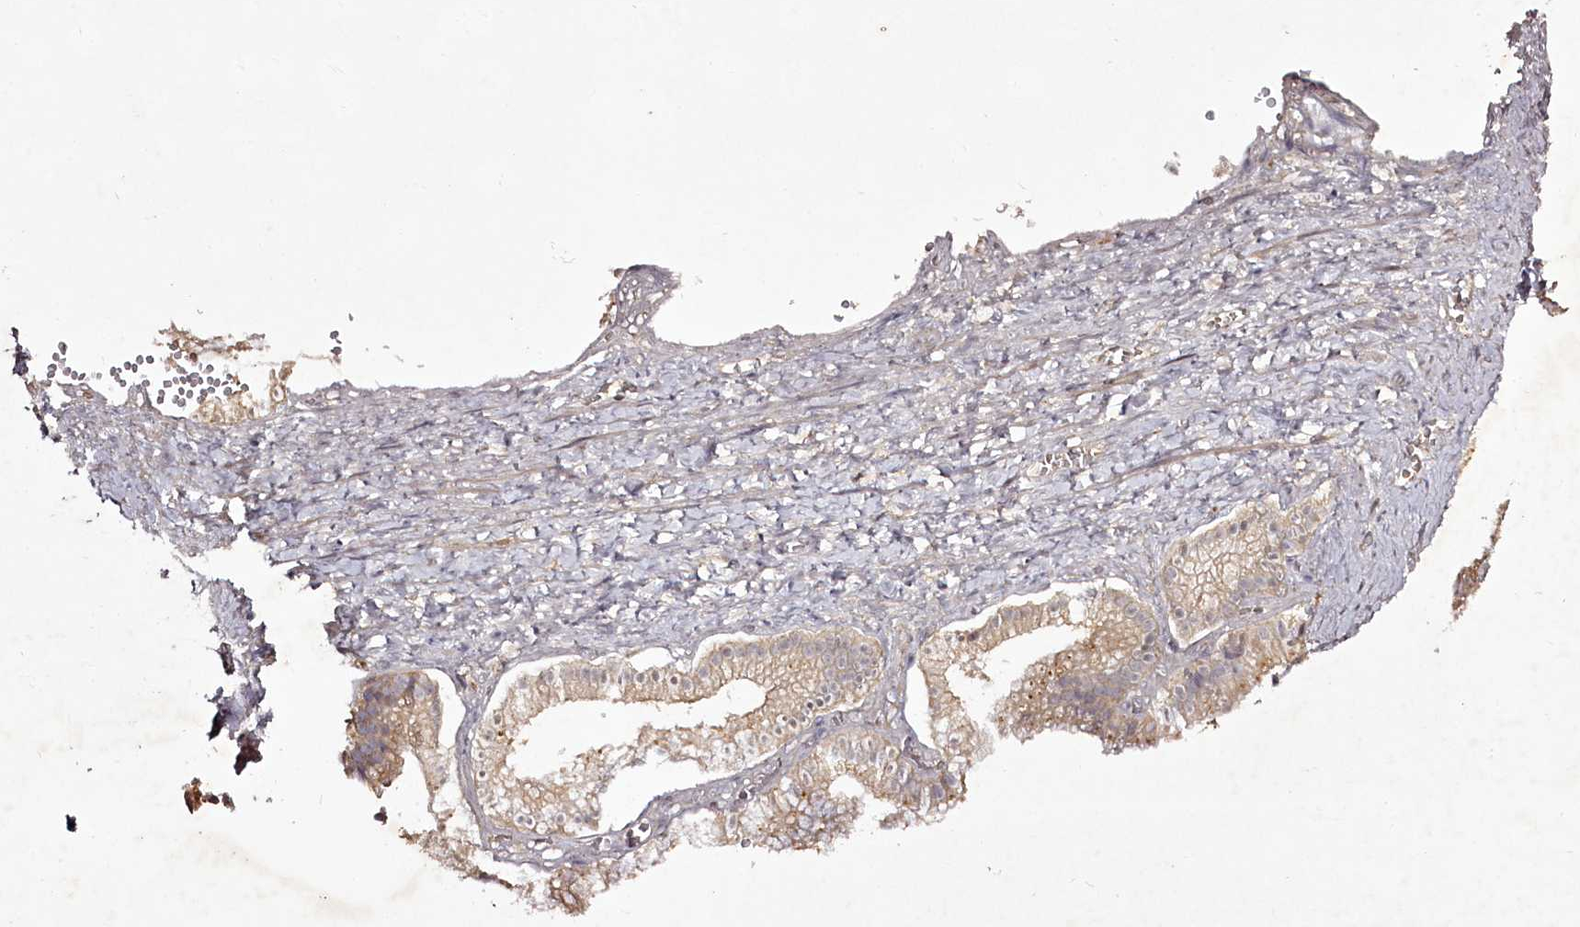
{"staining": {"intensity": "negative", "quantity": "none", "location": "none"}, "tissue": "adipose tissue", "cell_type": "Adipocytes", "image_type": "normal", "snomed": [{"axis": "morphology", "description": "Normal tissue, NOS"}, {"axis": "topography", "description": "Gallbladder"}, {"axis": "topography", "description": "Peripheral nerve tissue"}], "caption": "Immunohistochemical staining of benign human adipose tissue shows no significant expression in adipocytes. Brightfield microscopy of IHC stained with DAB (brown) and hematoxylin (blue), captured at high magnification.", "gene": "RBMXL2", "patient": {"sex": "male", "age": 38}}